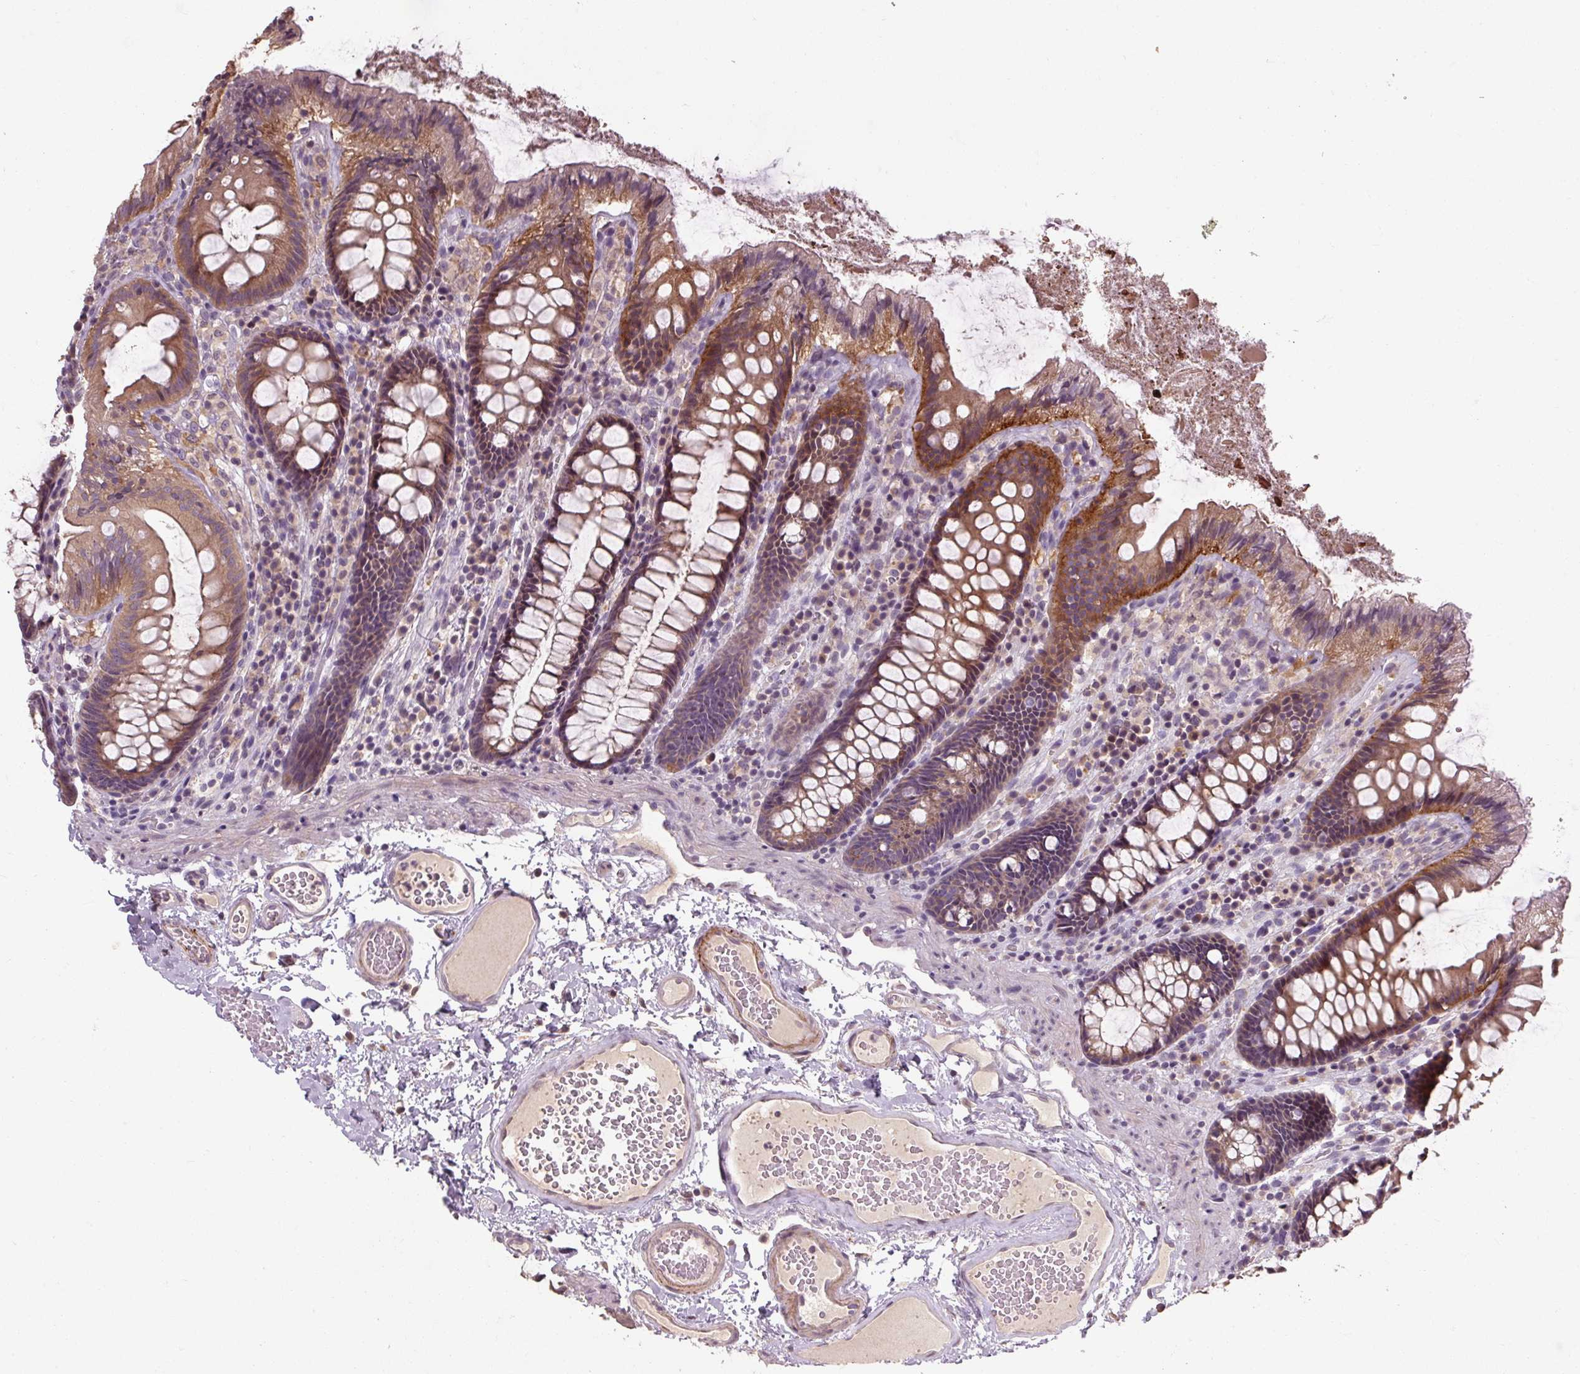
{"staining": {"intensity": "weak", "quantity": "25%-75%", "location": "cytoplasmic/membranous"}, "tissue": "colon", "cell_type": "Endothelial cells", "image_type": "normal", "snomed": [{"axis": "morphology", "description": "Normal tissue, NOS"}, {"axis": "topography", "description": "Colon"}], "caption": "IHC of benign human colon shows low levels of weak cytoplasmic/membranous positivity in about 25%-75% of endothelial cells.", "gene": "CFAP65", "patient": {"sex": "male", "age": 84}}